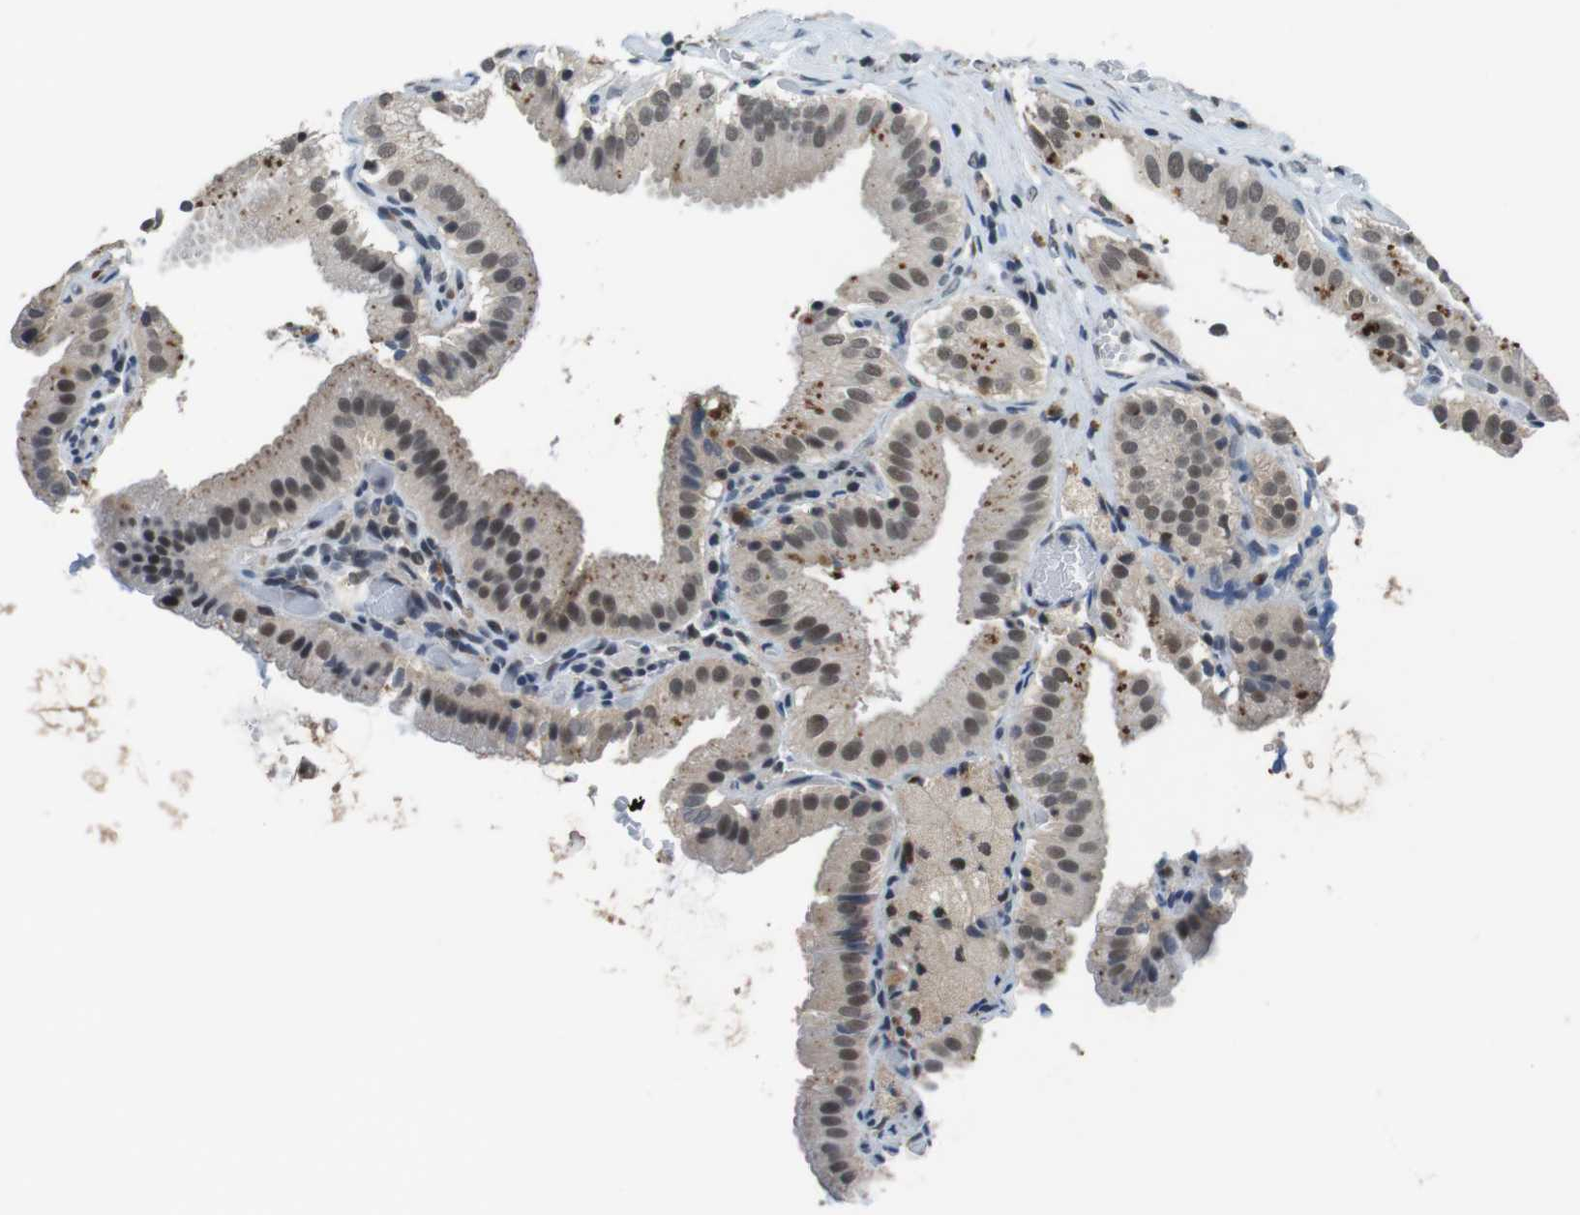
{"staining": {"intensity": "moderate", "quantity": ">75%", "location": "cytoplasmic/membranous,nuclear"}, "tissue": "gallbladder", "cell_type": "Glandular cells", "image_type": "normal", "snomed": [{"axis": "morphology", "description": "Normal tissue, NOS"}, {"axis": "topography", "description": "Gallbladder"}], "caption": "Moderate cytoplasmic/membranous,nuclear expression is present in about >75% of glandular cells in benign gallbladder.", "gene": "USP7", "patient": {"sex": "male", "age": 54}}